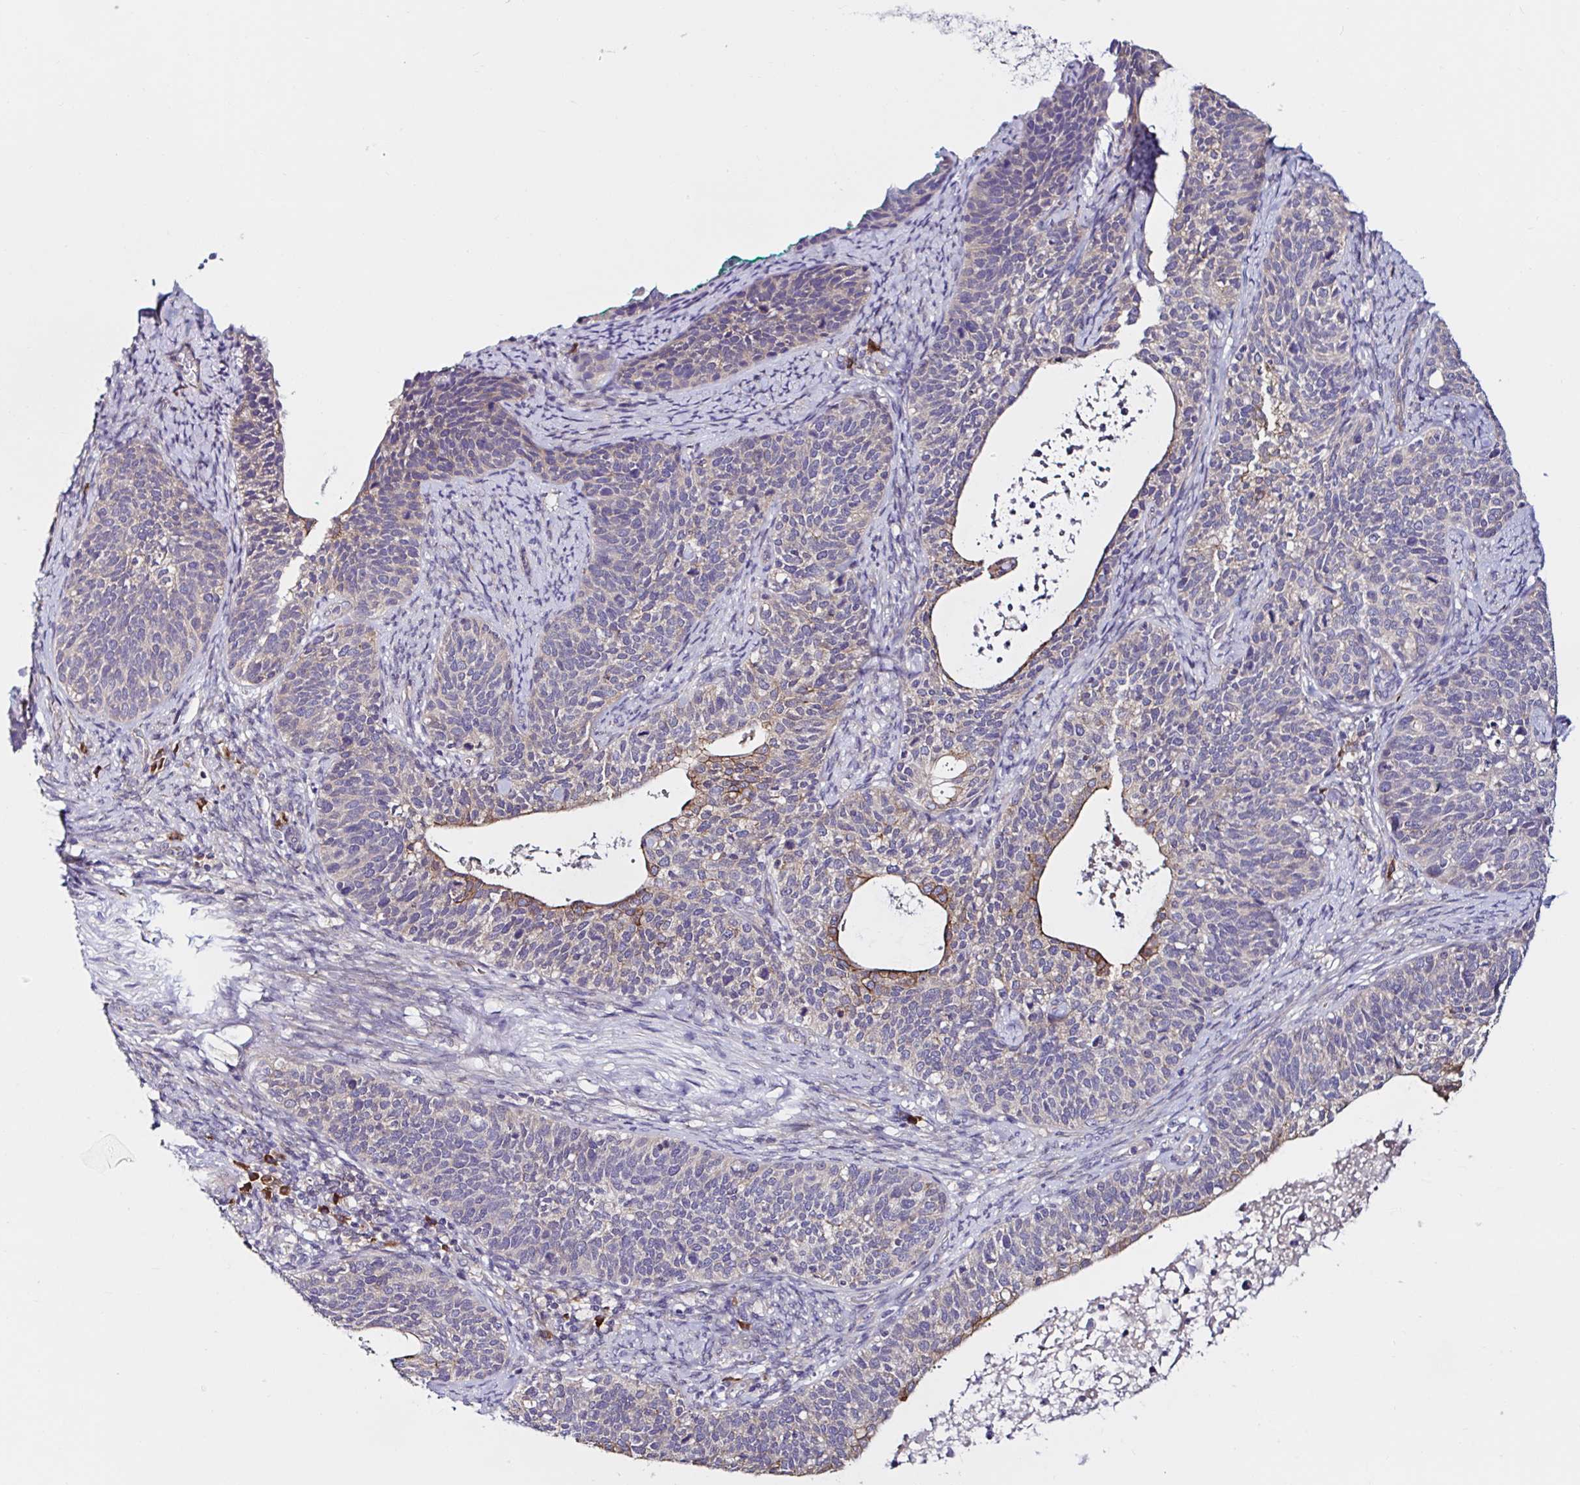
{"staining": {"intensity": "moderate", "quantity": "<25%", "location": "cytoplasmic/membranous"}, "tissue": "cervical cancer", "cell_type": "Tumor cells", "image_type": "cancer", "snomed": [{"axis": "morphology", "description": "Squamous cell carcinoma, NOS"}, {"axis": "topography", "description": "Cervix"}], "caption": "Brown immunohistochemical staining in human cervical cancer (squamous cell carcinoma) shows moderate cytoplasmic/membranous expression in about <25% of tumor cells.", "gene": "VSIG2", "patient": {"sex": "female", "age": 69}}